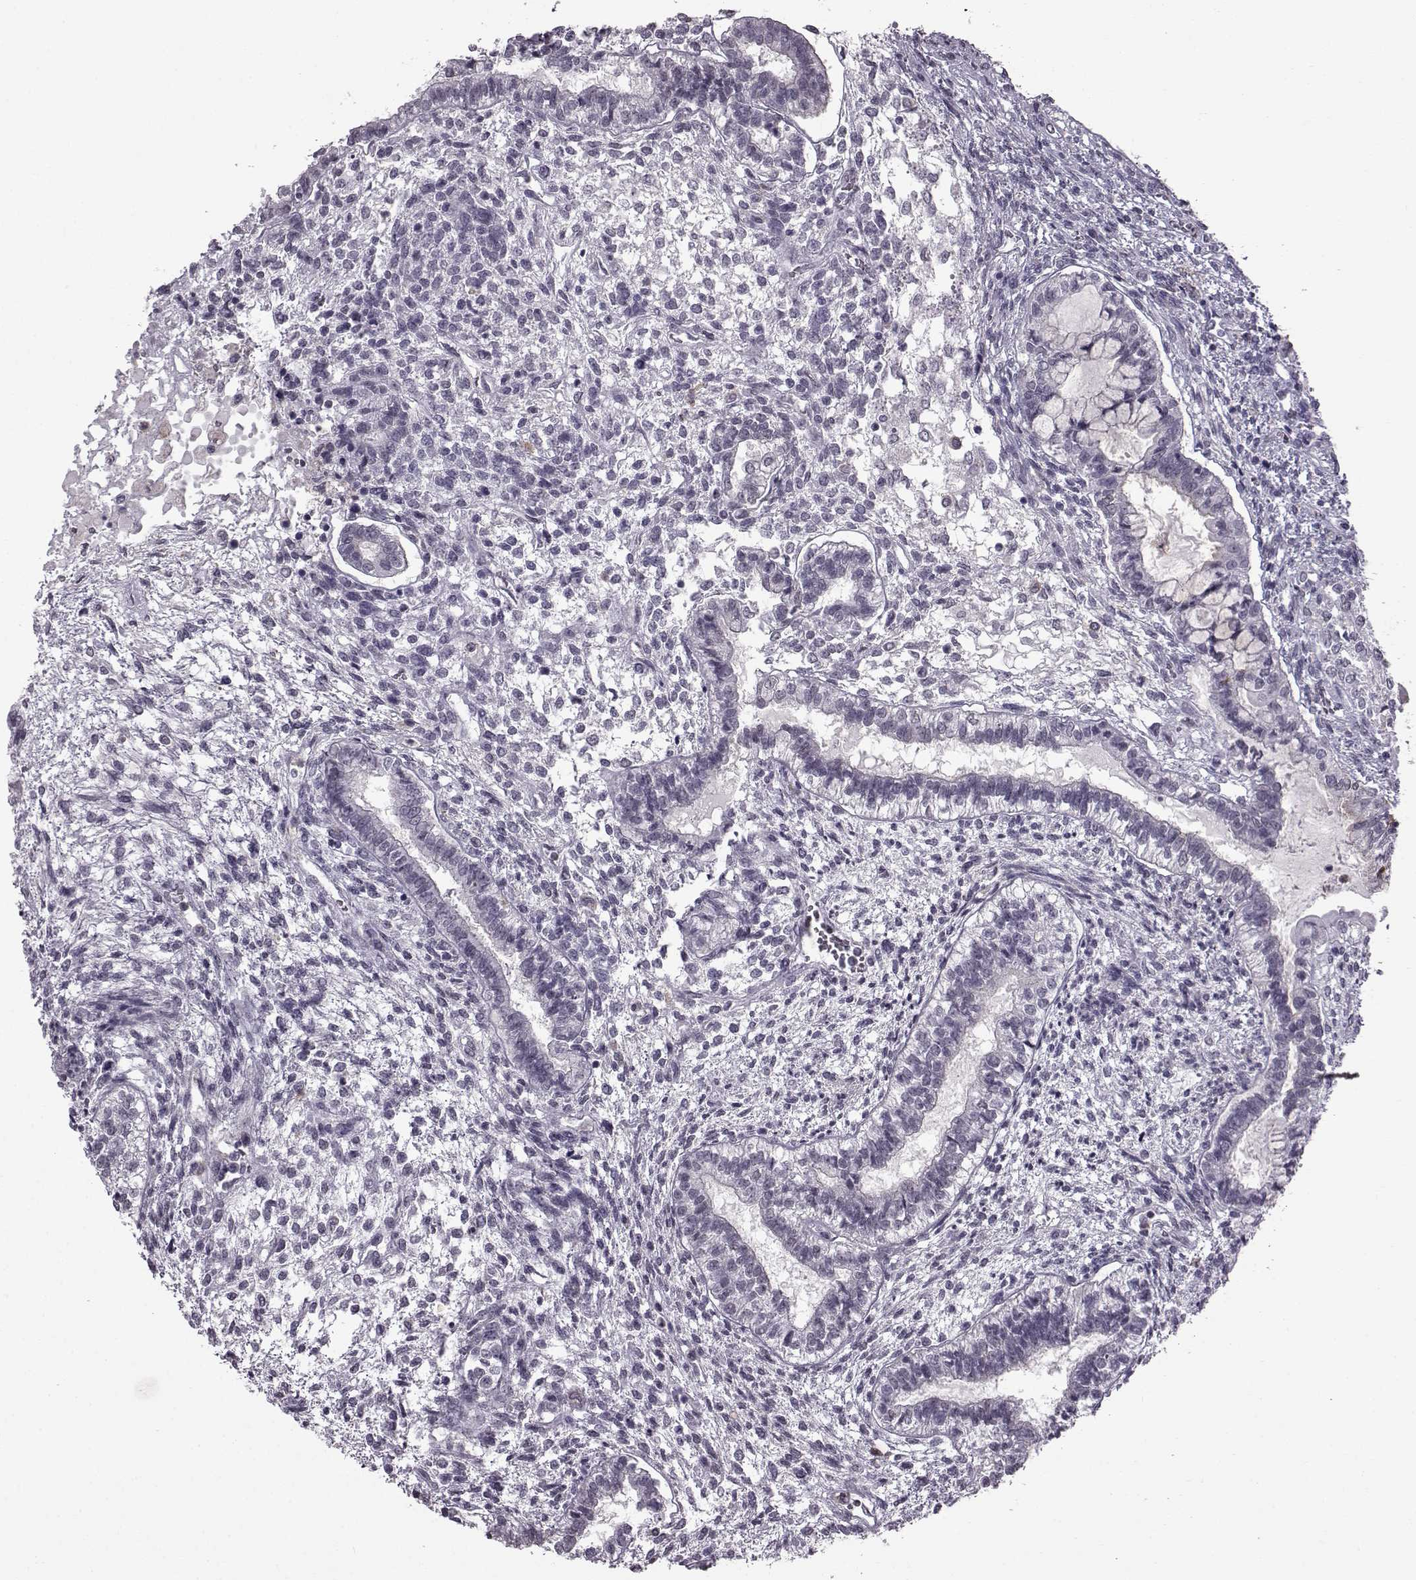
{"staining": {"intensity": "negative", "quantity": "none", "location": "none"}, "tissue": "testis cancer", "cell_type": "Tumor cells", "image_type": "cancer", "snomed": [{"axis": "morphology", "description": "Carcinoma, Embryonal, NOS"}, {"axis": "topography", "description": "Testis"}], "caption": "Photomicrograph shows no protein staining in tumor cells of embryonal carcinoma (testis) tissue.", "gene": "SLC28A2", "patient": {"sex": "male", "age": 37}}